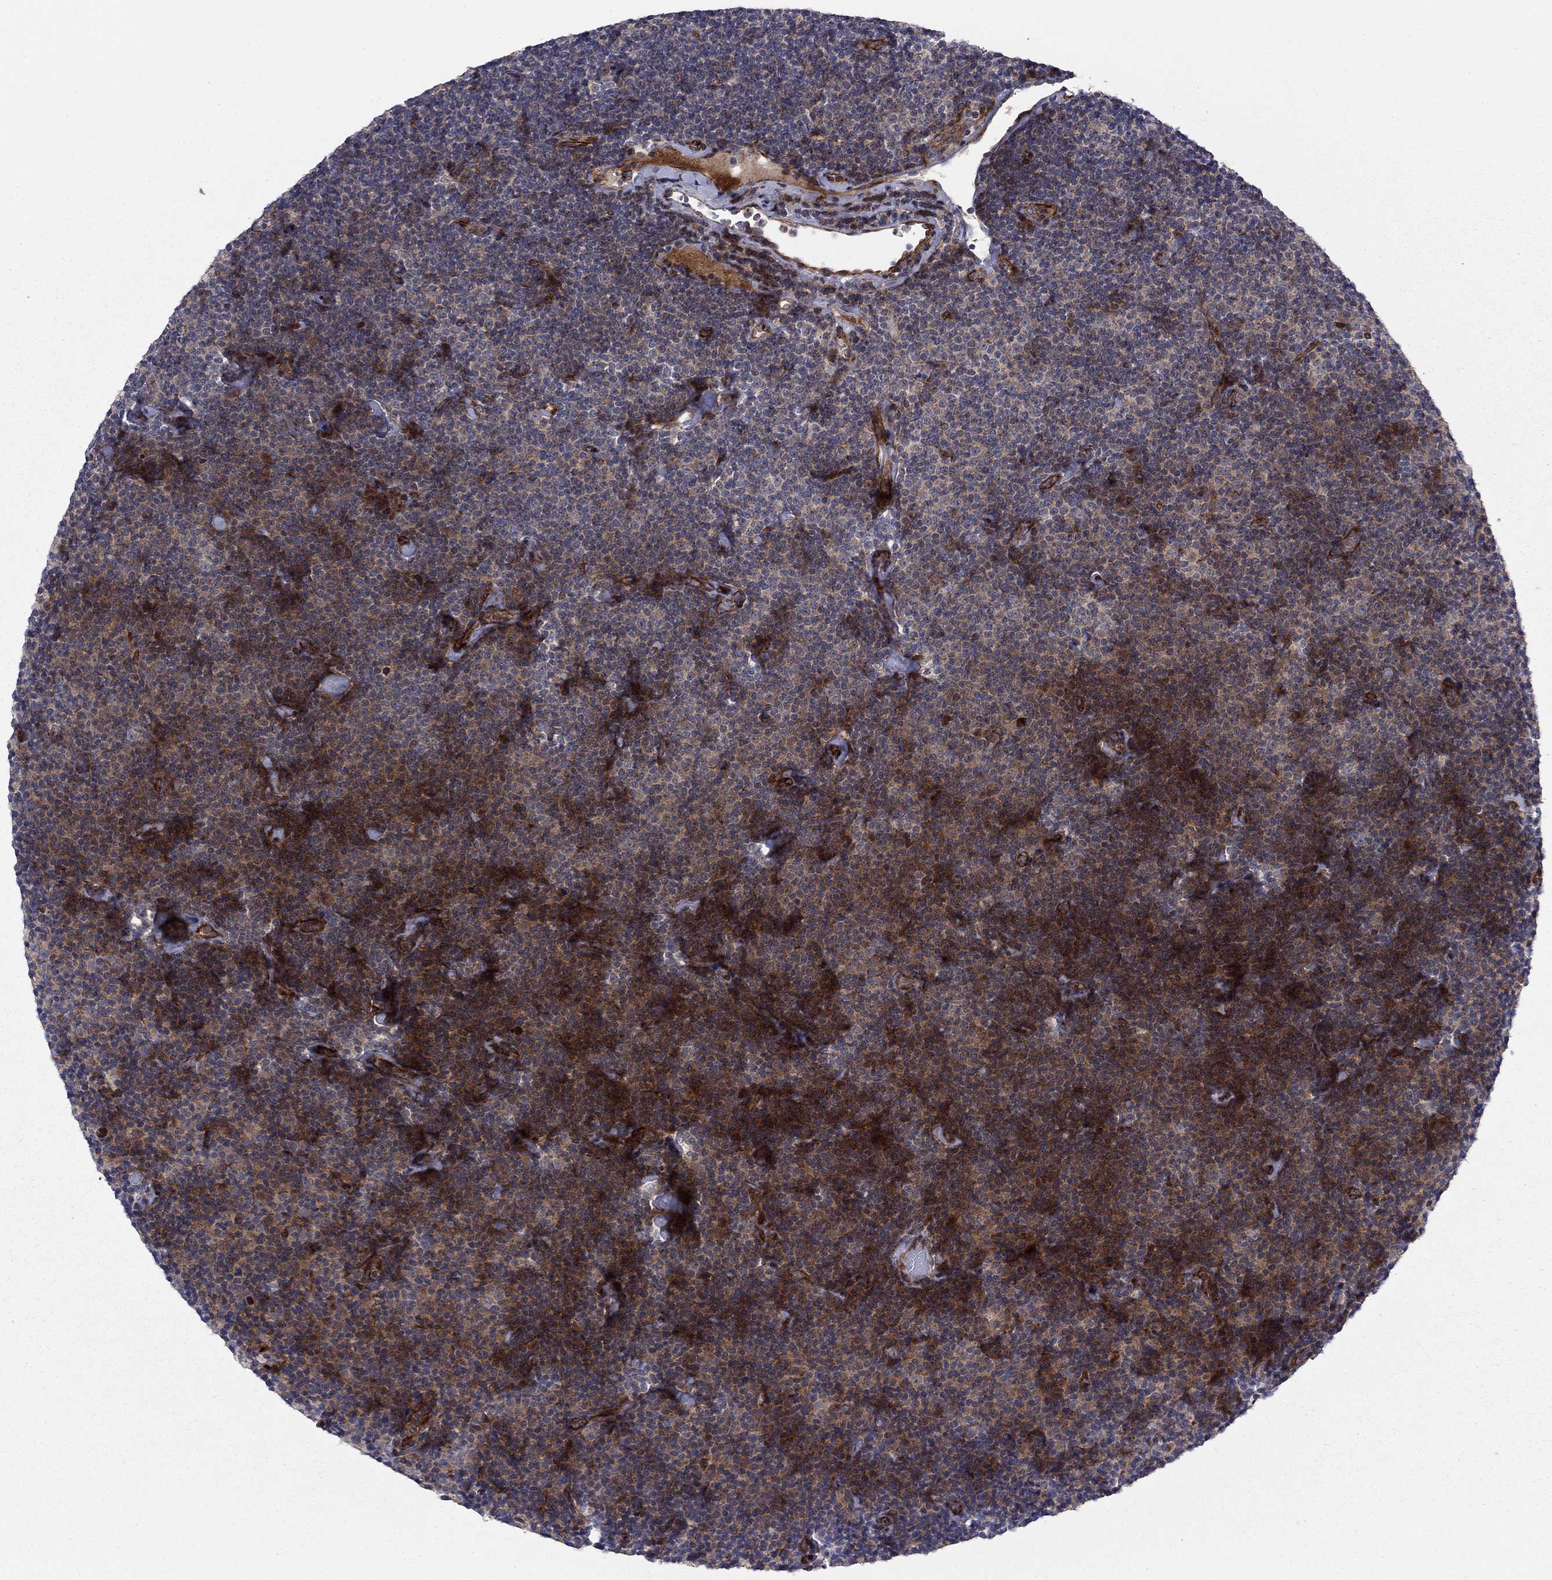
{"staining": {"intensity": "strong", "quantity": "<25%", "location": "cytoplasmic/membranous"}, "tissue": "lymphoma", "cell_type": "Tumor cells", "image_type": "cancer", "snomed": [{"axis": "morphology", "description": "Malignant lymphoma, non-Hodgkin's type, Low grade"}, {"axis": "topography", "description": "Lymph node"}], "caption": "A brown stain shows strong cytoplasmic/membranous expression of a protein in lymphoma tumor cells.", "gene": "MIOS", "patient": {"sex": "male", "age": 81}}